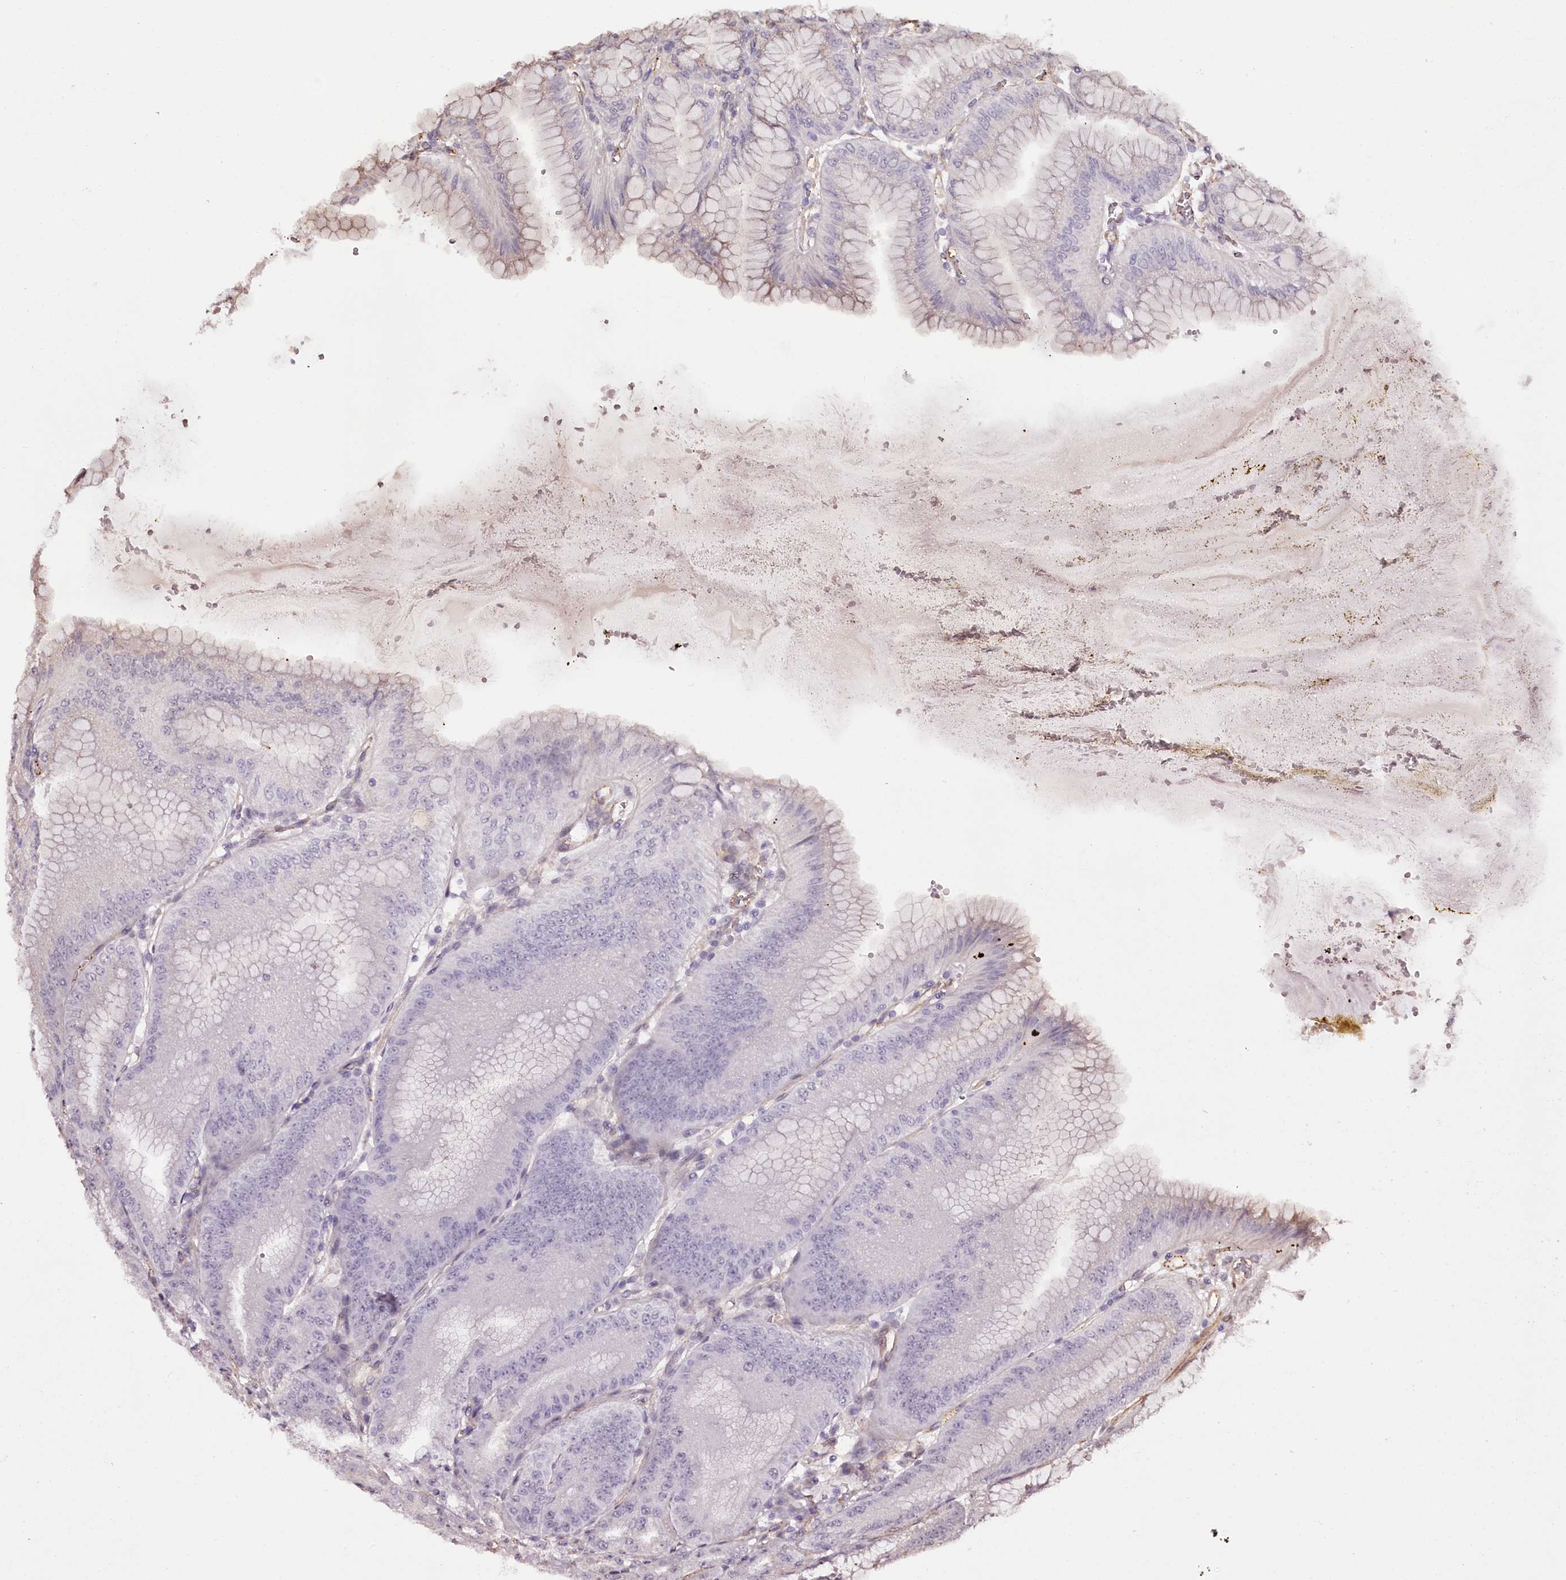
{"staining": {"intensity": "moderate", "quantity": "<25%", "location": "nuclear"}, "tissue": "stomach", "cell_type": "Glandular cells", "image_type": "normal", "snomed": [{"axis": "morphology", "description": "Normal tissue, NOS"}, {"axis": "topography", "description": "Stomach, lower"}], "caption": "DAB immunohistochemical staining of normal human stomach displays moderate nuclear protein positivity in about <25% of glandular cells. Immunohistochemistry stains the protein in brown and the nuclei are stained blue.", "gene": "TTC33", "patient": {"sex": "male", "age": 71}}